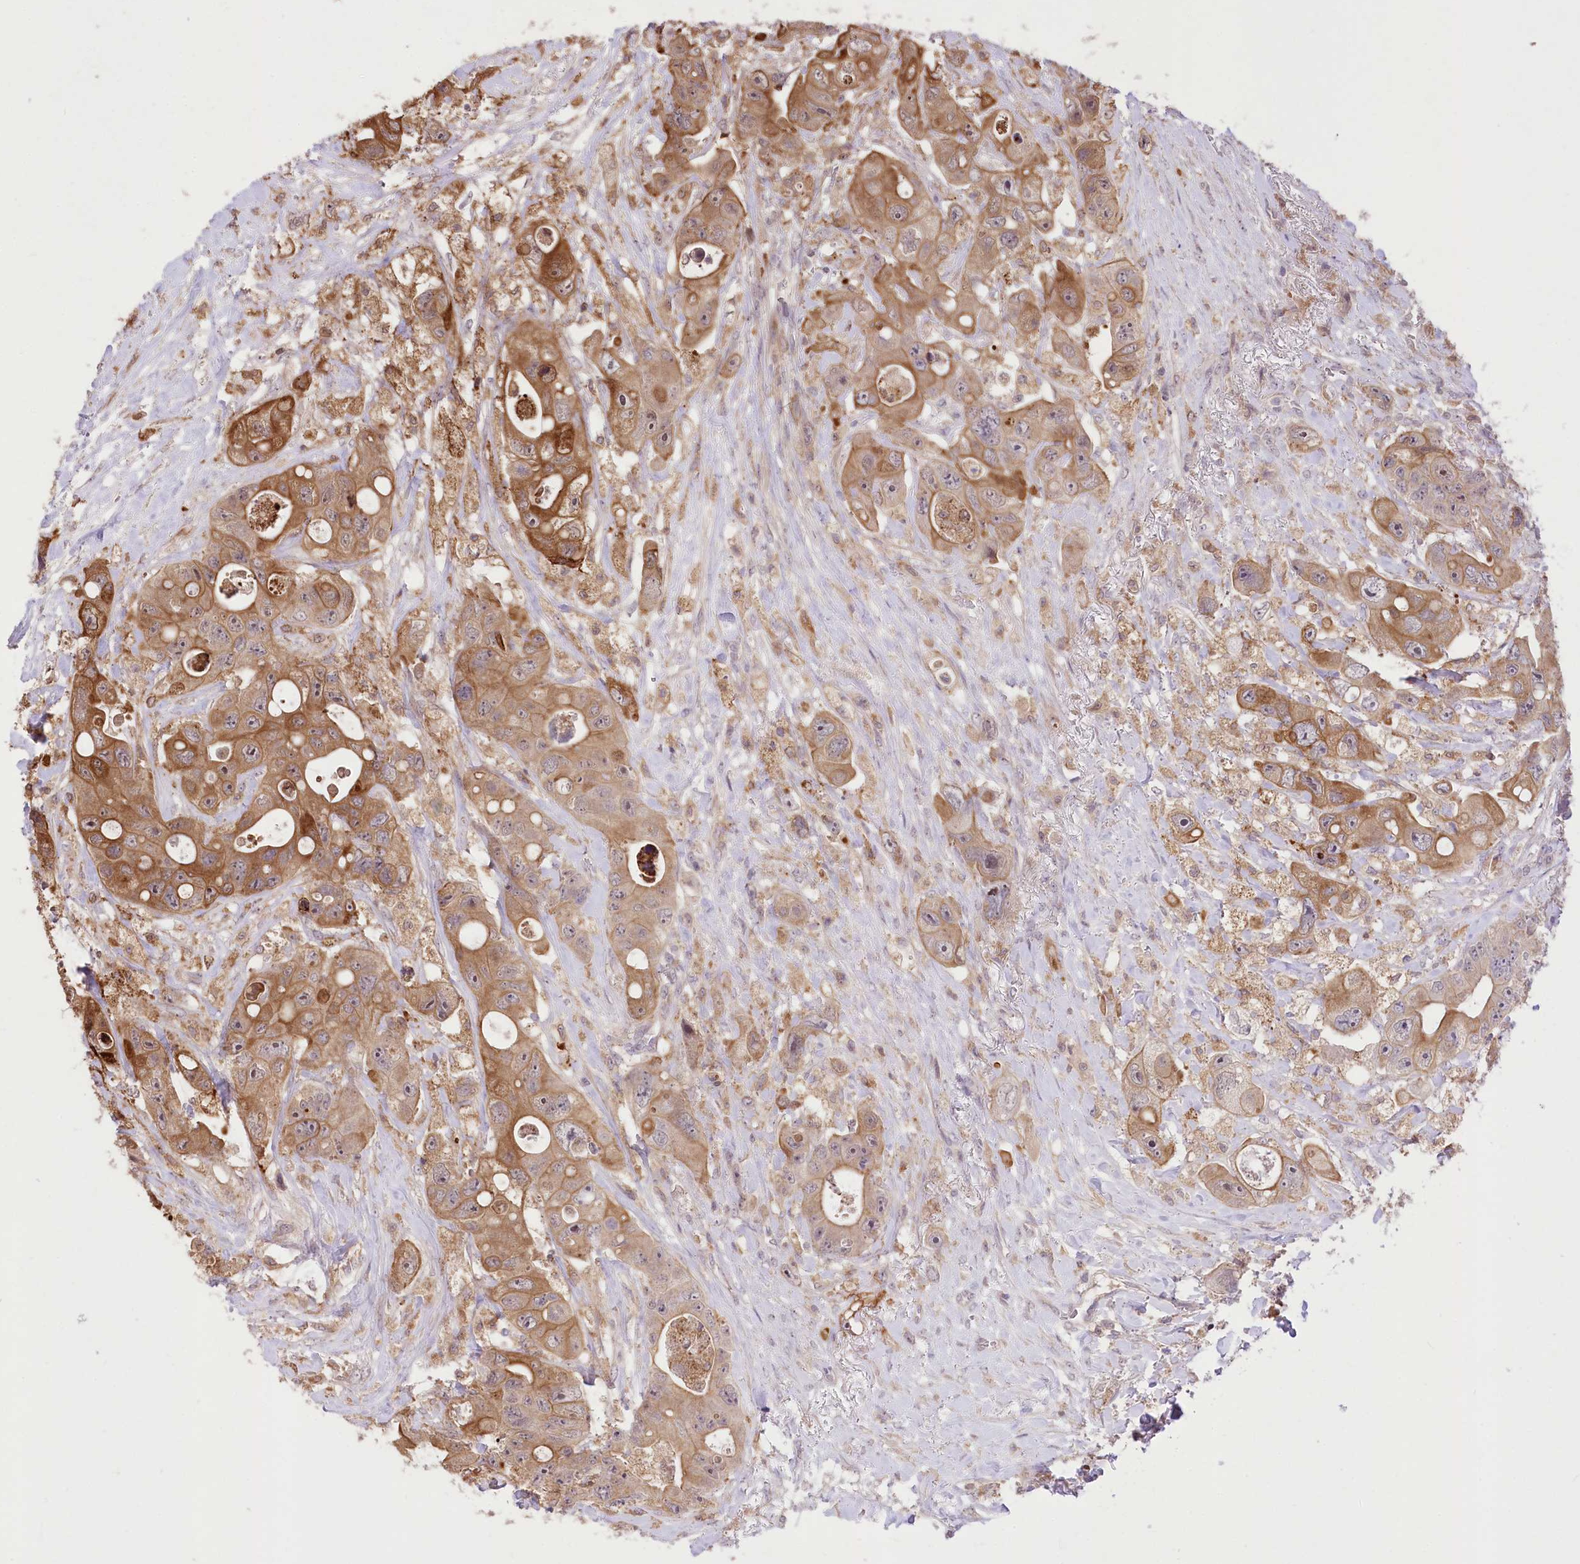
{"staining": {"intensity": "moderate", "quantity": ">75%", "location": "cytoplasmic/membranous,nuclear"}, "tissue": "colorectal cancer", "cell_type": "Tumor cells", "image_type": "cancer", "snomed": [{"axis": "morphology", "description": "Adenocarcinoma, NOS"}, {"axis": "topography", "description": "Colon"}], "caption": "IHC image of neoplastic tissue: human adenocarcinoma (colorectal) stained using immunohistochemistry demonstrates medium levels of moderate protein expression localized specifically in the cytoplasmic/membranous and nuclear of tumor cells, appearing as a cytoplasmic/membranous and nuclear brown color.", "gene": "HELT", "patient": {"sex": "female", "age": 46}}